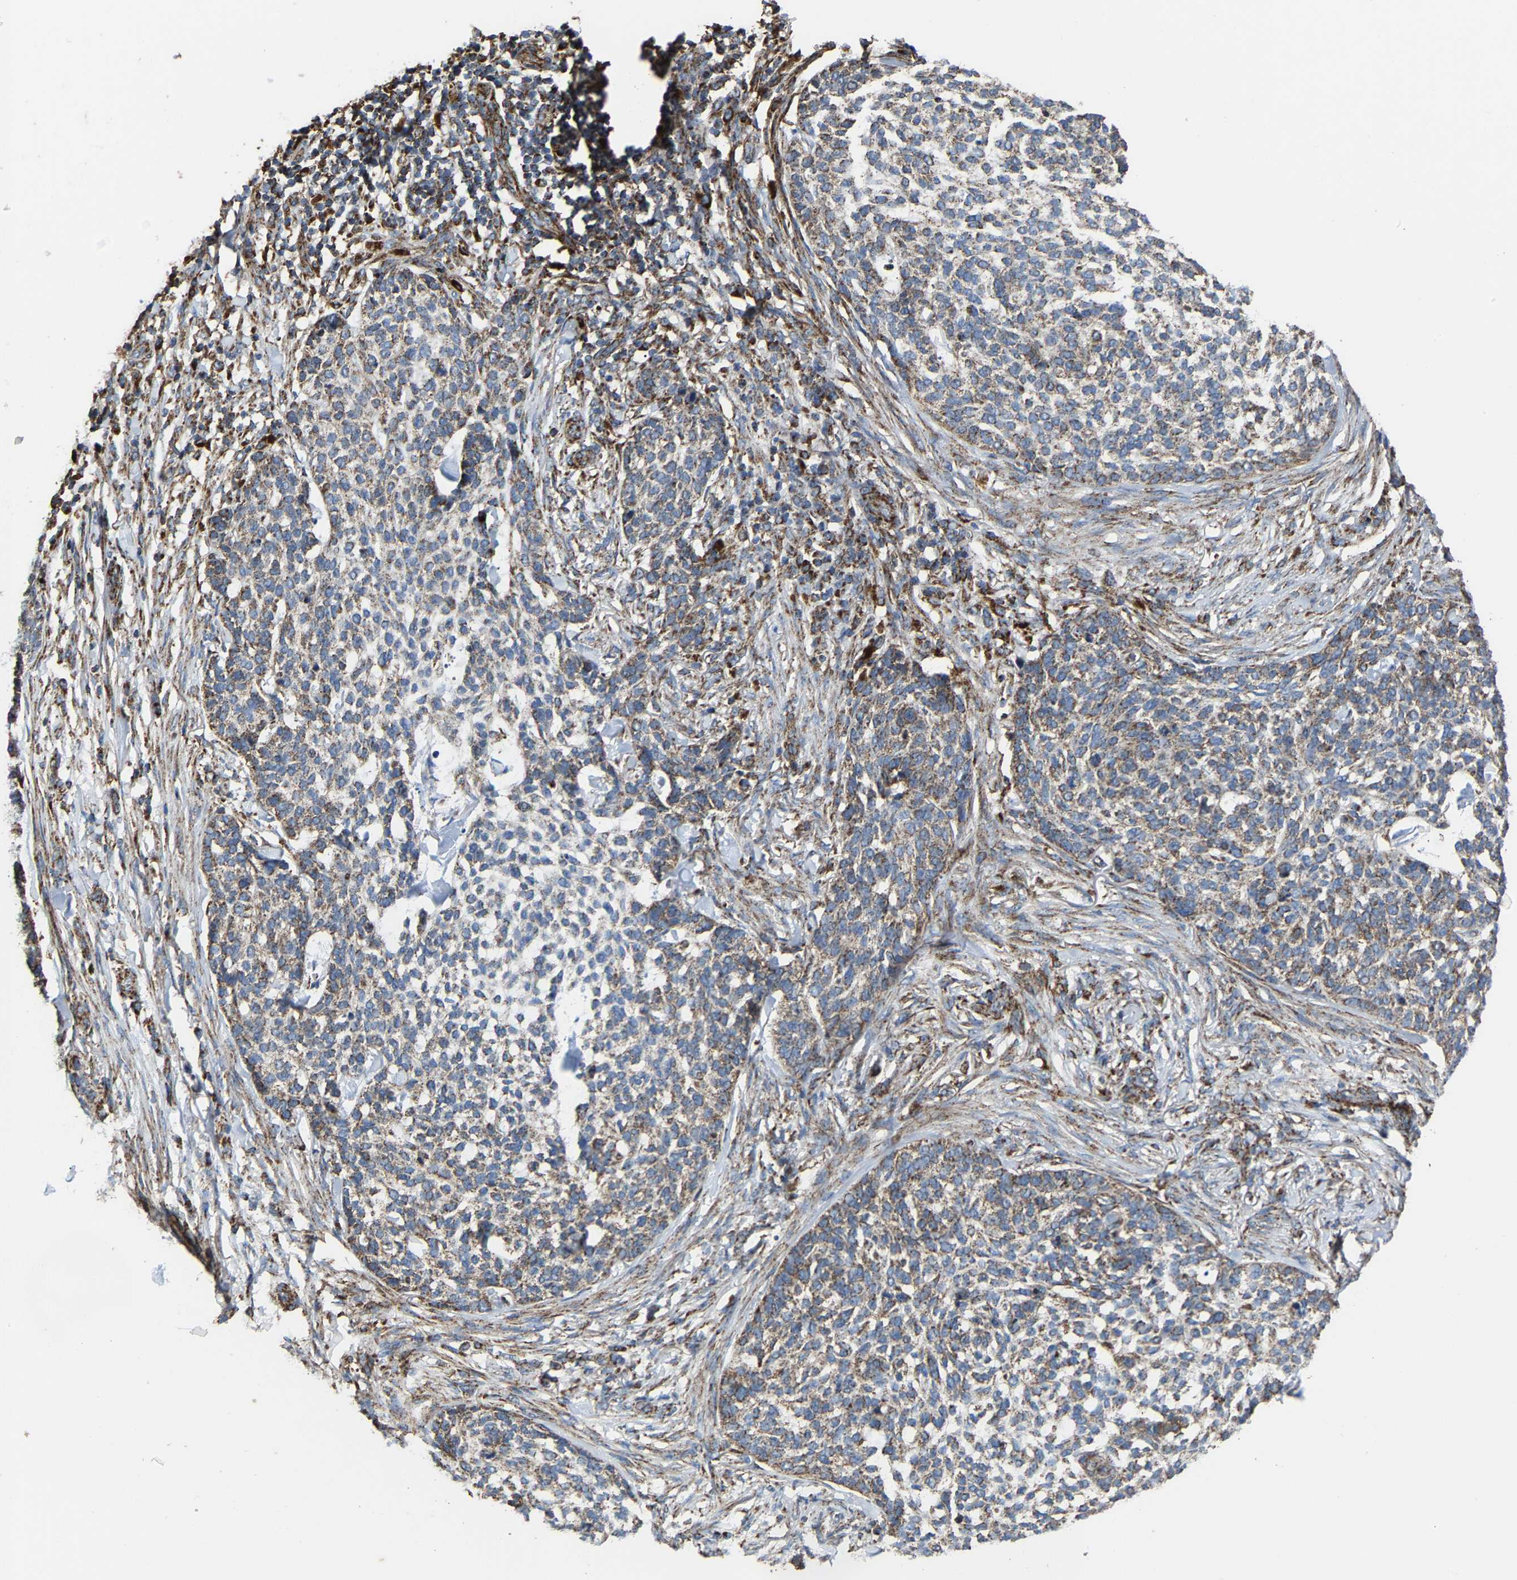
{"staining": {"intensity": "moderate", "quantity": ">75%", "location": "cytoplasmic/membranous"}, "tissue": "skin cancer", "cell_type": "Tumor cells", "image_type": "cancer", "snomed": [{"axis": "morphology", "description": "Basal cell carcinoma"}, {"axis": "topography", "description": "Skin"}], "caption": "Immunohistochemical staining of human skin basal cell carcinoma exhibits moderate cytoplasmic/membranous protein expression in approximately >75% of tumor cells.", "gene": "NDUFV3", "patient": {"sex": "female", "age": 64}}